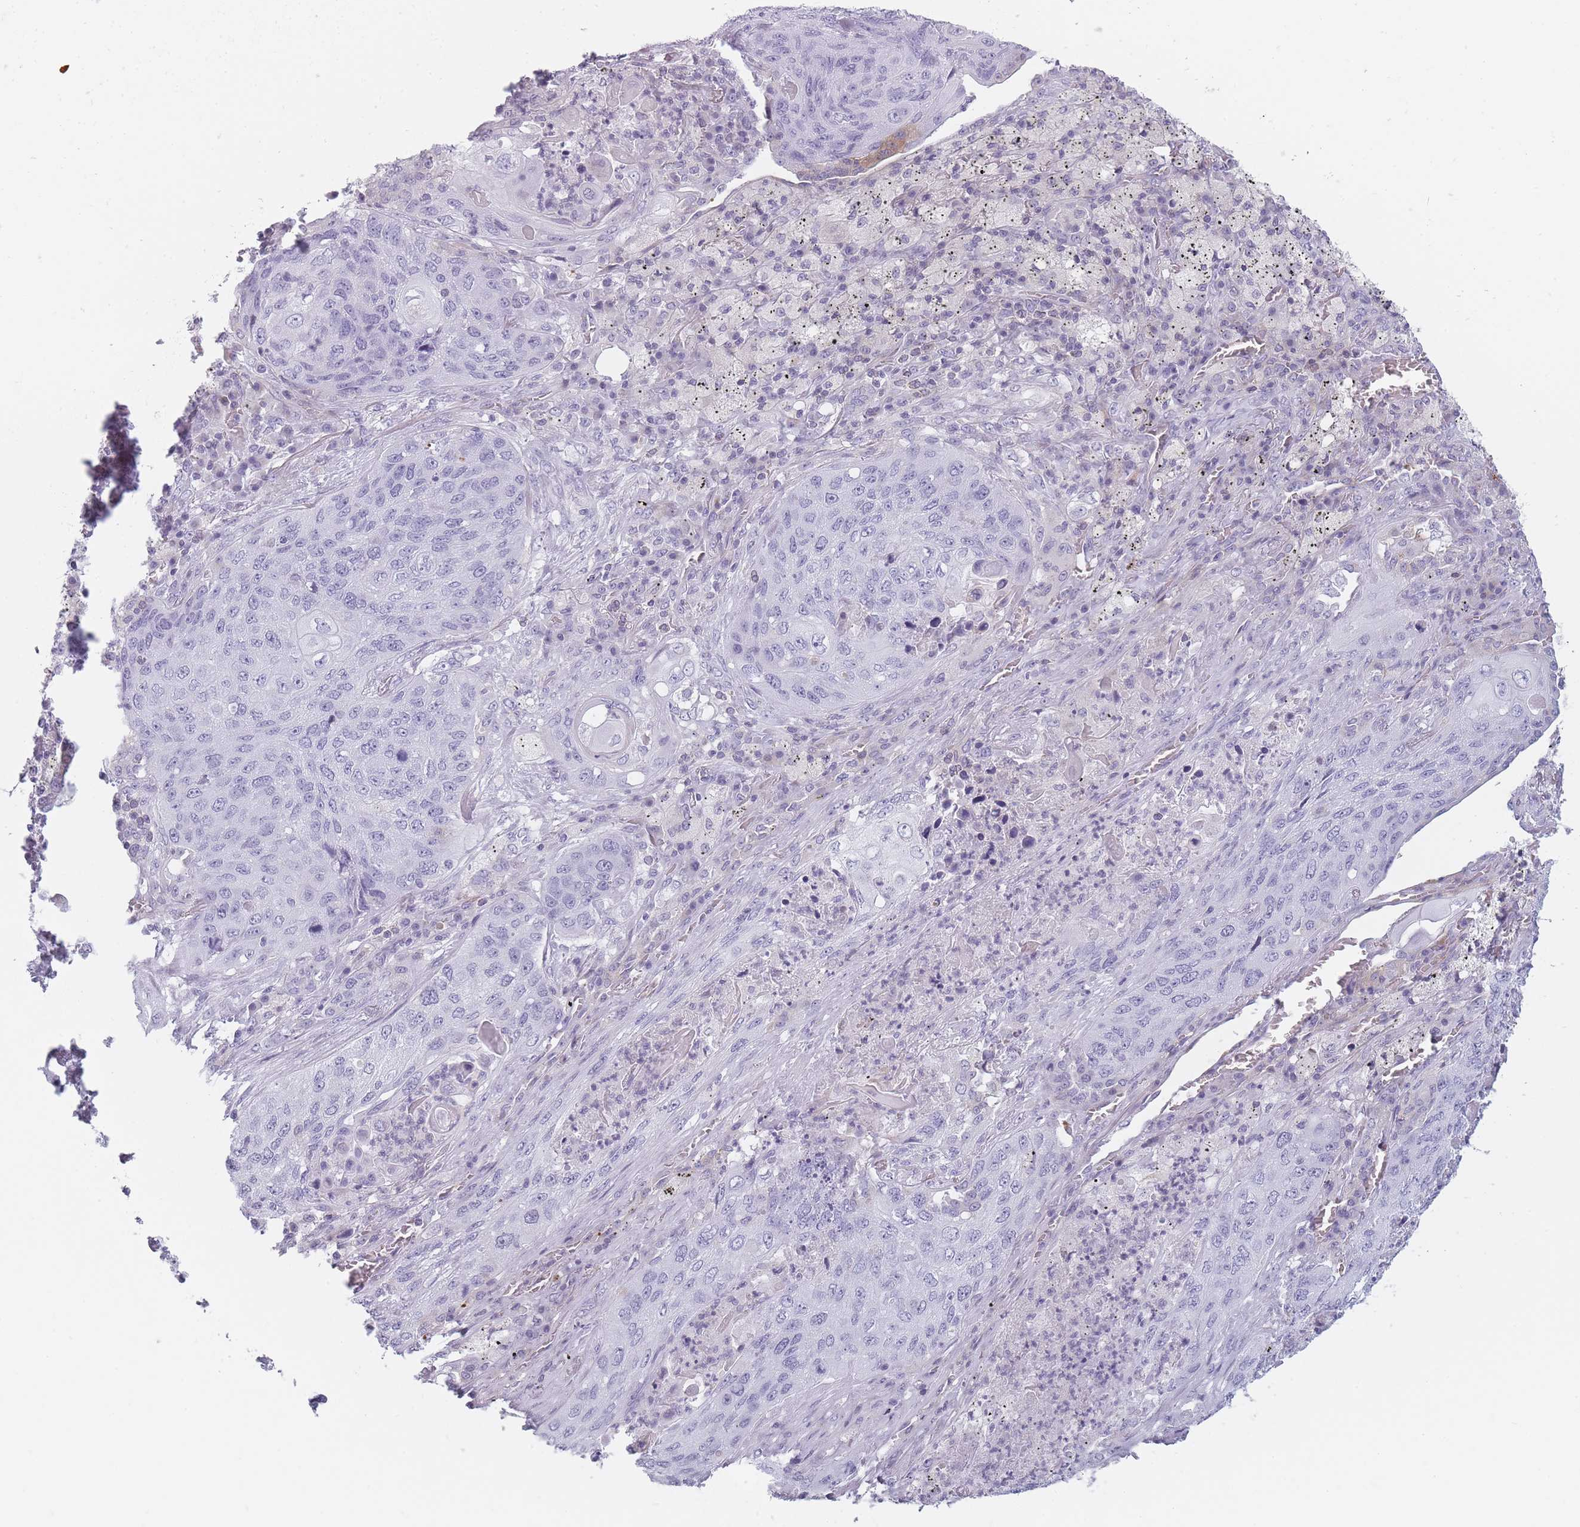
{"staining": {"intensity": "negative", "quantity": "none", "location": "none"}, "tissue": "lung cancer", "cell_type": "Tumor cells", "image_type": "cancer", "snomed": [{"axis": "morphology", "description": "Squamous cell carcinoma, NOS"}, {"axis": "topography", "description": "Lung"}], "caption": "DAB (3,3'-diaminobenzidine) immunohistochemical staining of human lung cancer exhibits no significant staining in tumor cells. (DAB (3,3'-diaminobenzidine) IHC with hematoxylin counter stain).", "gene": "GGT1", "patient": {"sex": "female", "age": 63}}